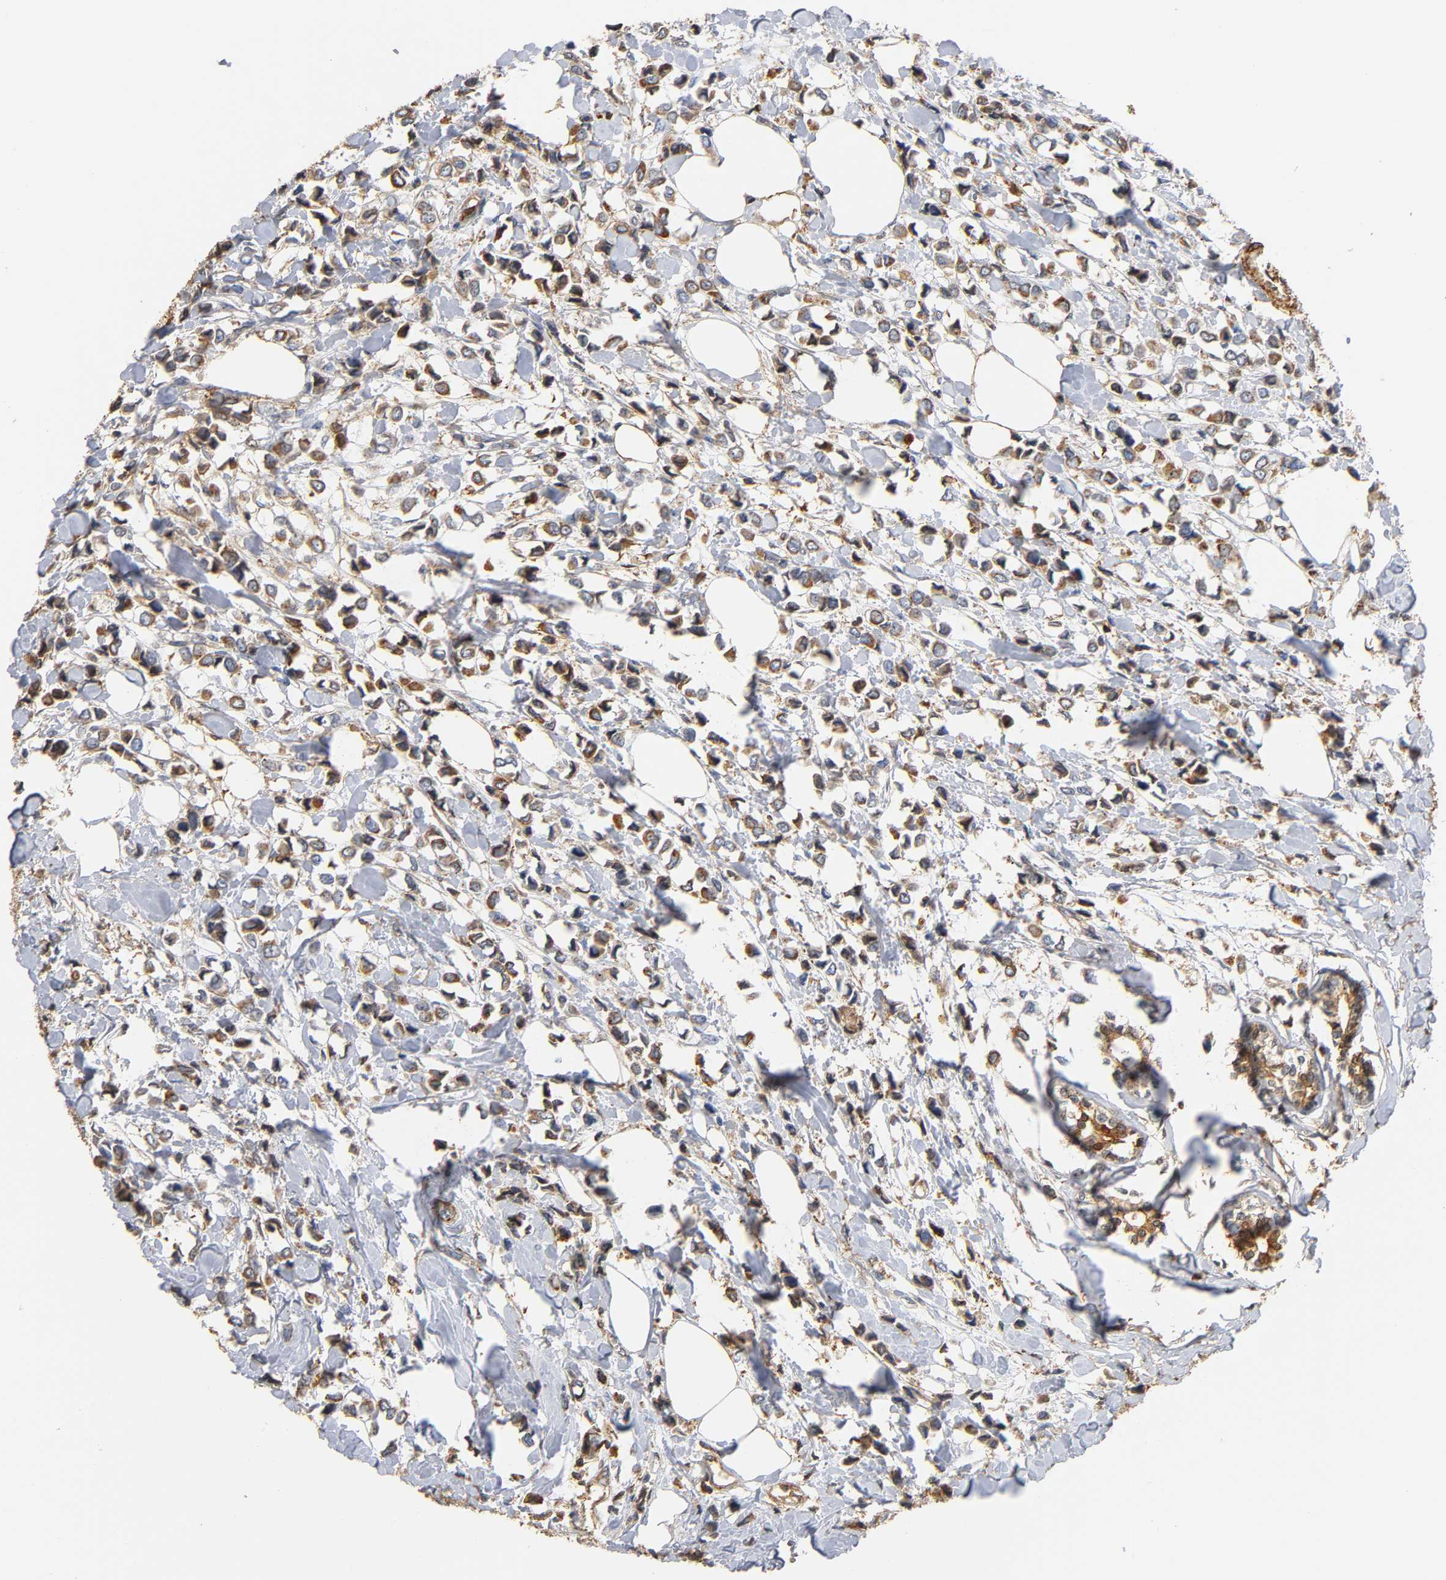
{"staining": {"intensity": "moderate", "quantity": ">75%", "location": "cytoplasmic/membranous"}, "tissue": "breast cancer", "cell_type": "Tumor cells", "image_type": "cancer", "snomed": [{"axis": "morphology", "description": "Lobular carcinoma"}, {"axis": "topography", "description": "Breast"}], "caption": "About >75% of tumor cells in breast lobular carcinoma exhibit moderate cytoplasmic/membranous protein positivity as visualized by brown immunohistochemical staining.", "gene": "ANXA11", "patient": {"sex": "female", "age": 51}}